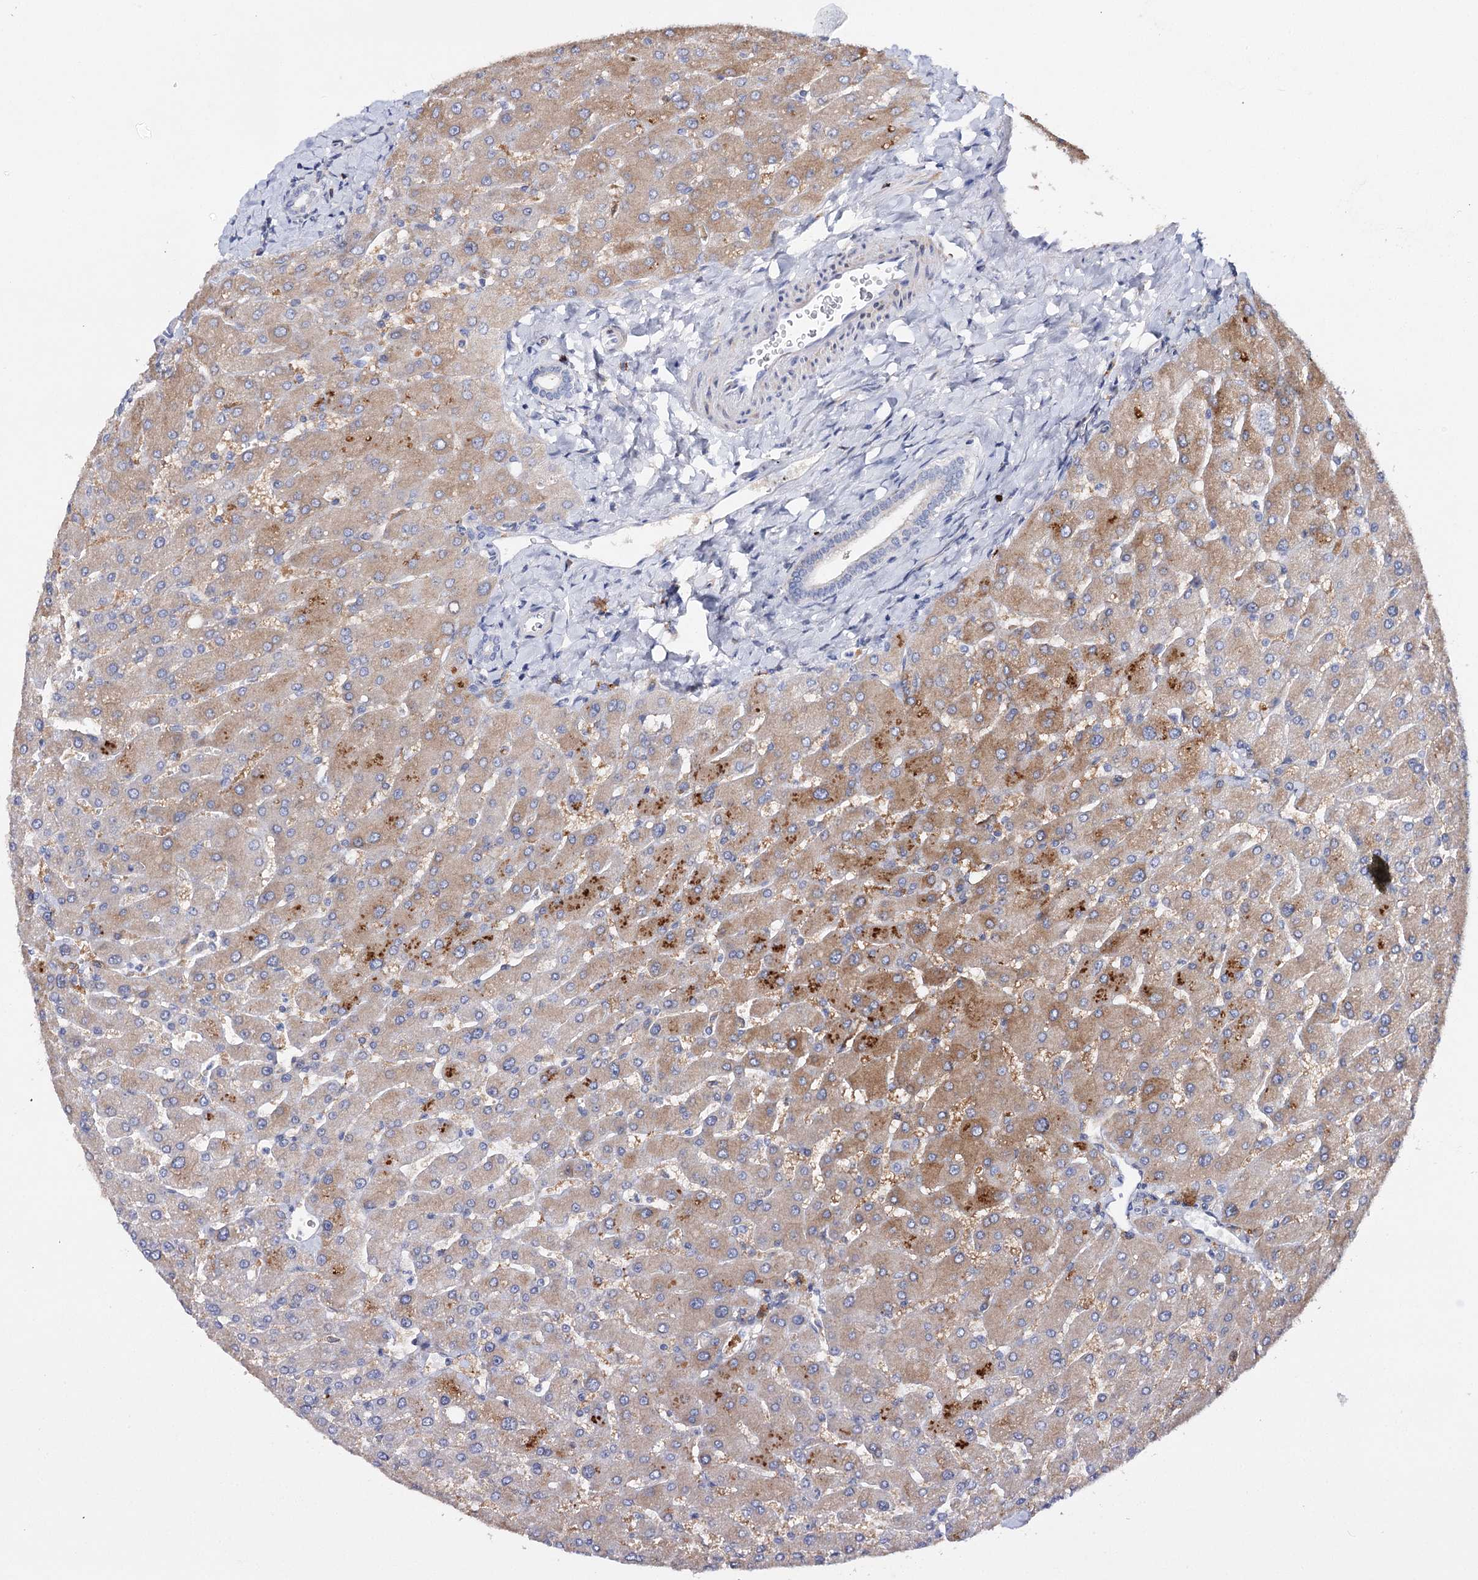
{"staining": {"intensity": "negative", "quantity": "none", "location": "none"}, "tissue": "liver", "cell_type": "Cholangiocytes", "image_type": "normal", "snomed": [{"axis": "morphology", "description": "Normal tissue, NOS"}, {"axis": "topography", "description": "Liver"}], "caption": "This is an IHC image of unremarkable human liver. There is no positivity in cholangiocytes.", "gene": "CFAP46", "patient": {"sex": "male", "age": 55}}